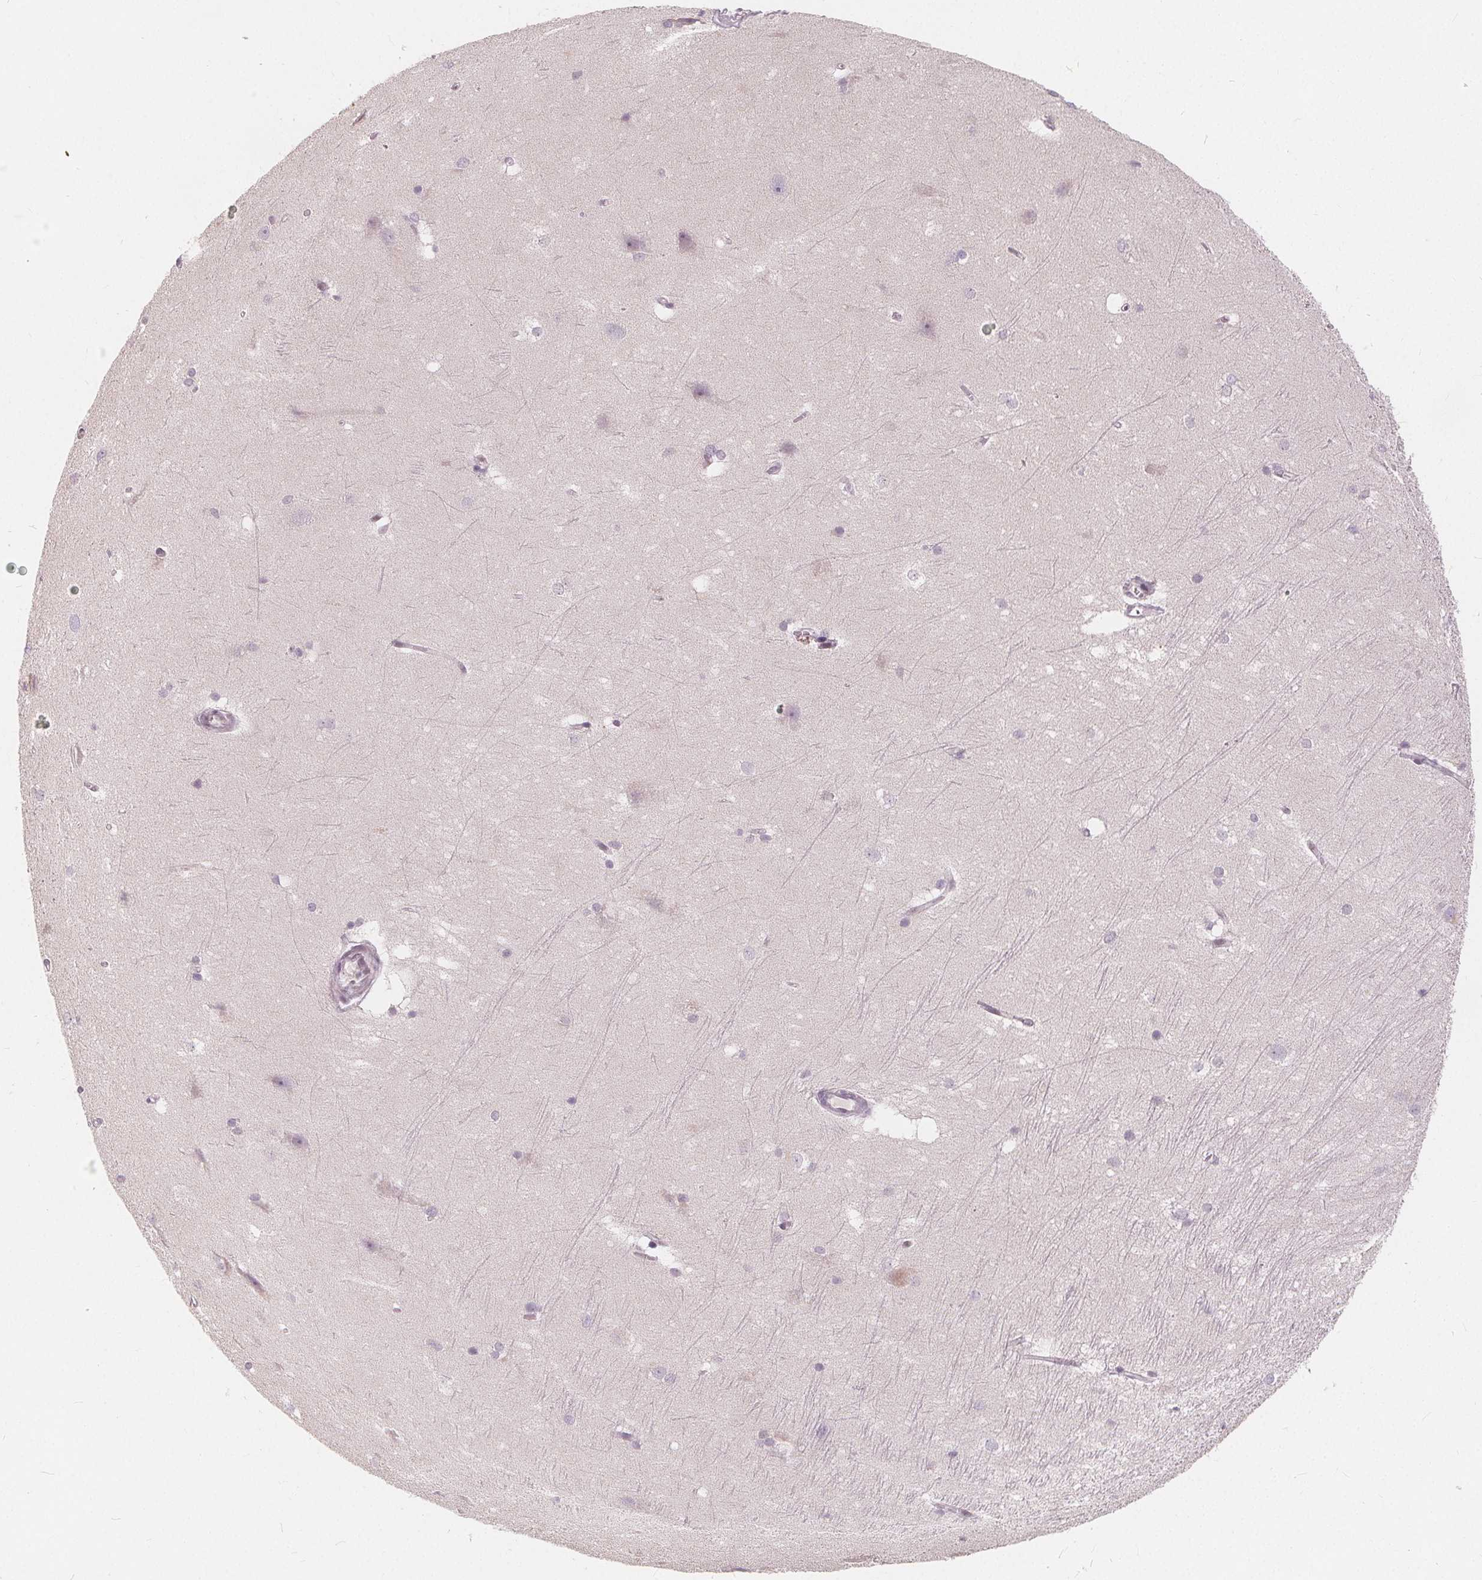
{"staining": {"intensity": "negative", "quantity": "none", "location": "none"}, "tissue": "hippocampus", "cell_type": "Glial cells", "image_type": "normal", "snomed": [{"axis": "morphology", "description": "Normal tissue, NOS"}, {"axis": "topography", "description": "Cerebral cortex"}, {"axis": "topography", "description": "Hippocampus"}], "caption": "Glial cells show no significant protein expression in normal hippocampus. (Immunohistochemistry, brightfield microscopy, high magnification).", "gene": "DRC3", "patient": {"sex": "female", "age": 19}}